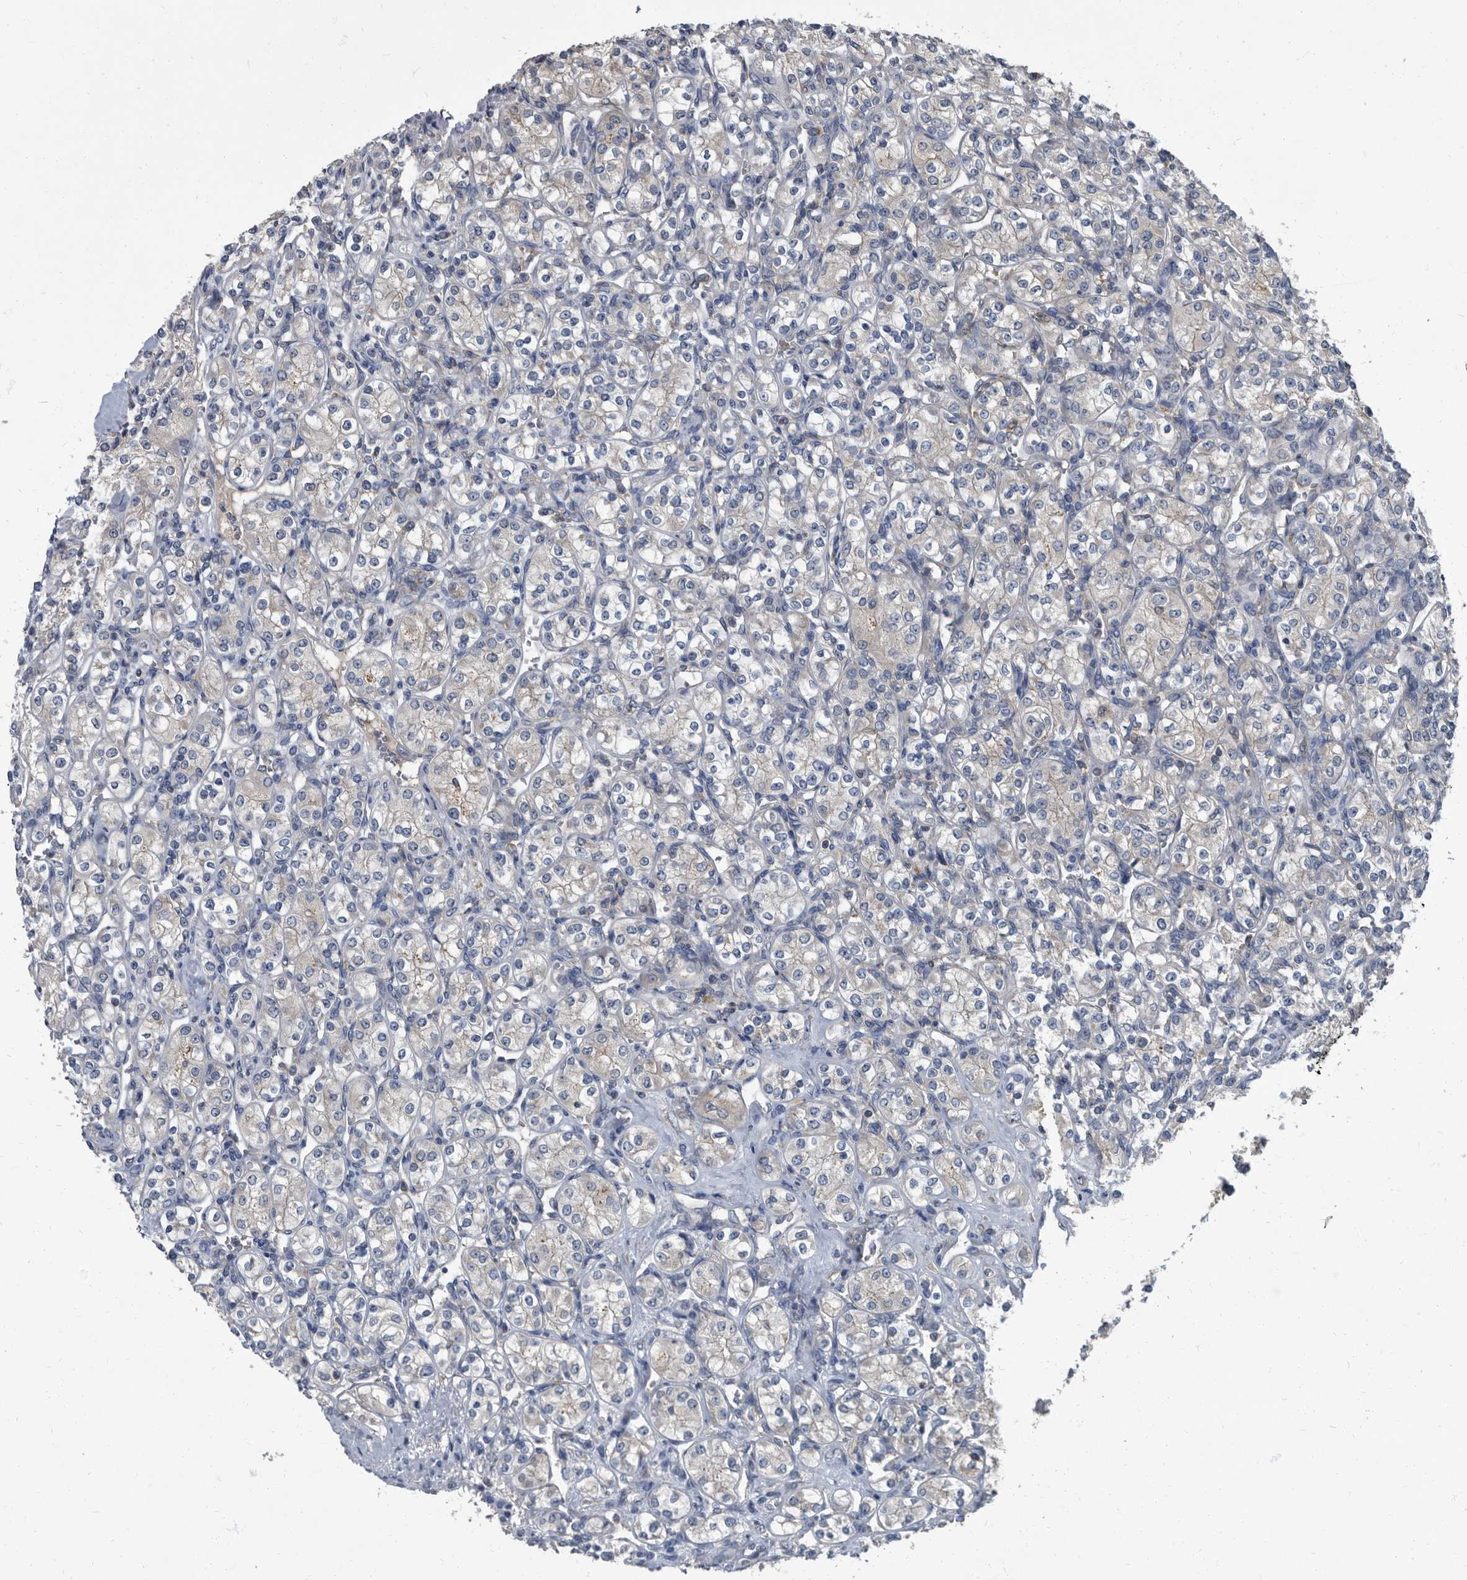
{"staining": {"intensity": "negative", "quantity": "none", "location": "none"}, "tissue": "renal cancer", "cell_type": "Tumor cells", "image_type": "cancer", "snomed": [{"axis": "morphology", "description": "Adenocarcinoma, NOS"}, {"axis": "topography", "description": "Kidney"}], "caption": "Tumor cells show no significant protein positivity in adenocarcinoma (renal).", "gene": "CDV3", "patient": {"sex": "male", "age": 77}}